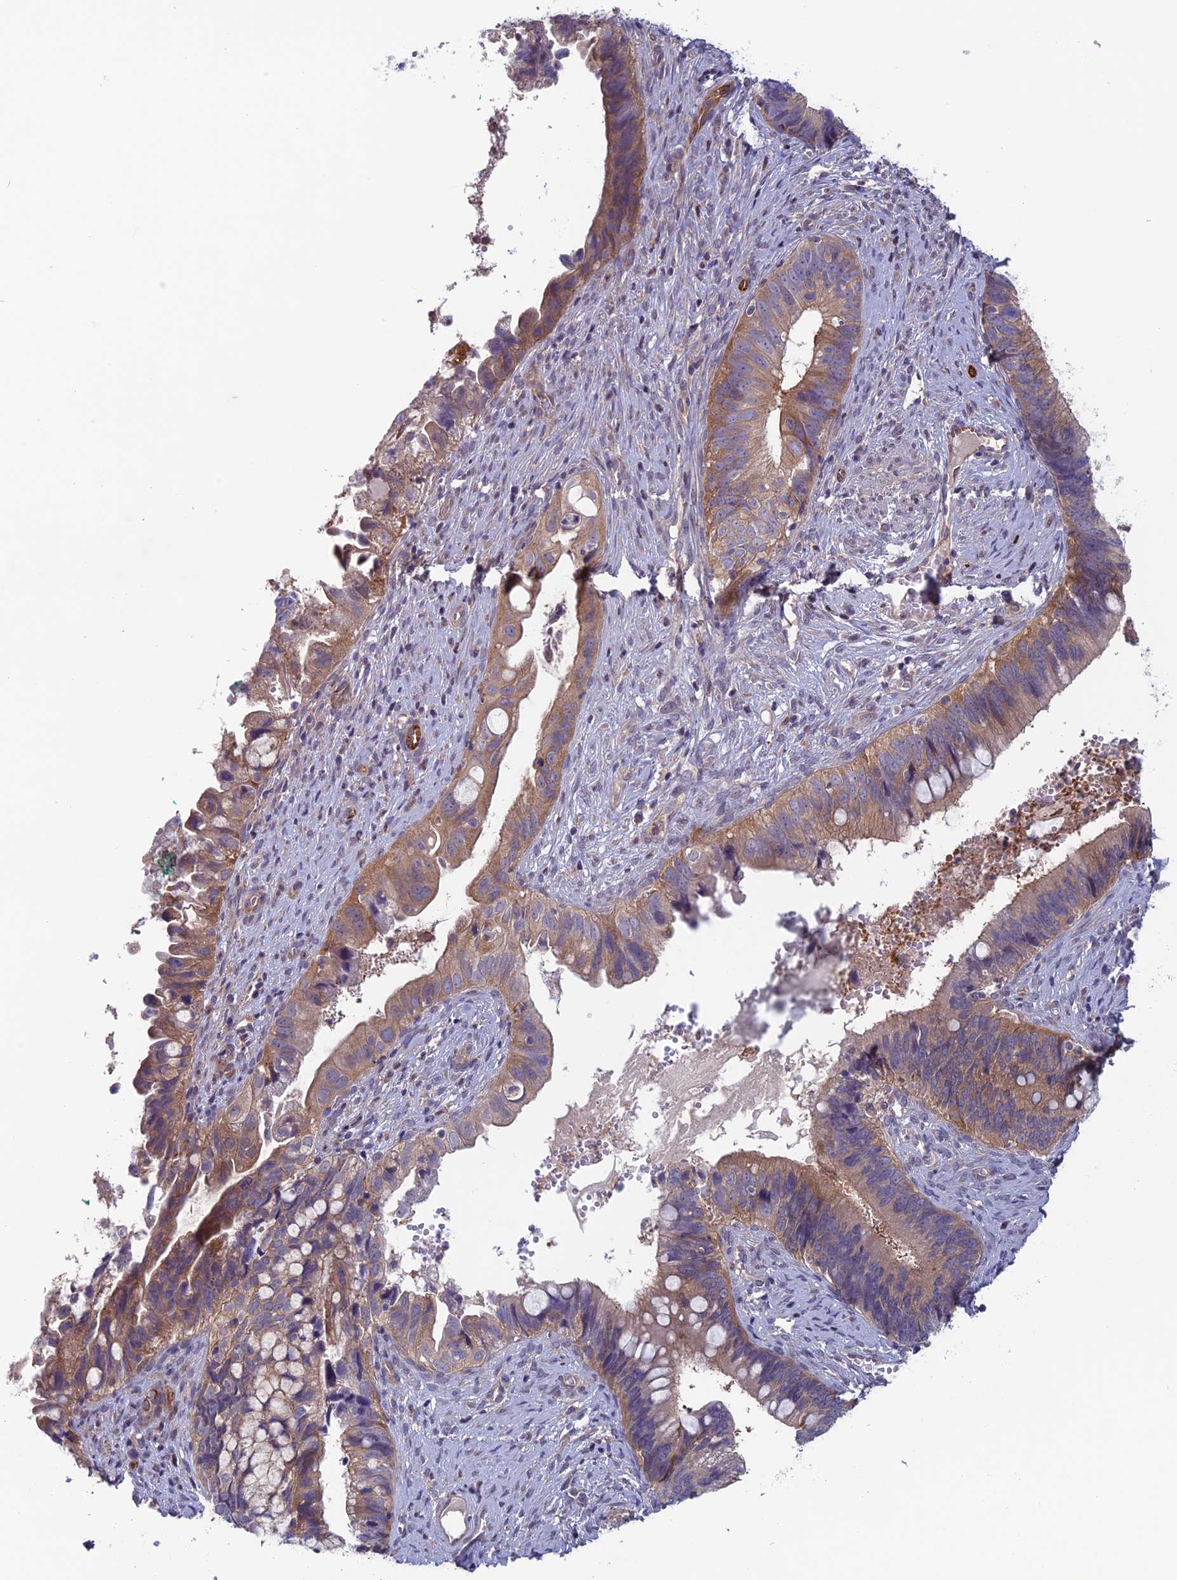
{"staining": {"intensity": "moderate", "quantity": ">75%", "location": "cytoplasmic/membranous"}, "tissue": "cervical cancer", "cell_type": "Tumor cells", "image_type": "cancer", "snomed": [{"axis": "morphology", "description": "Adenocarcinoma, NOS"}, {"axis": "topography", "description": "Cervix"}], "caption": "High-magnification brightfield microscopy of cervical cancer stained with DAB (brown) and counterstained with hematoxylin (blue). tumor cells exhibit moderate cytoplasmic/membranous expression is seen in approximately>75% of cells. (DAB (3,3'-diaminobenzidine) IHC with brightfield microscopy, high magnification).", "gene": "MAST2", "patient": {"sex": "female", "age": 42}}